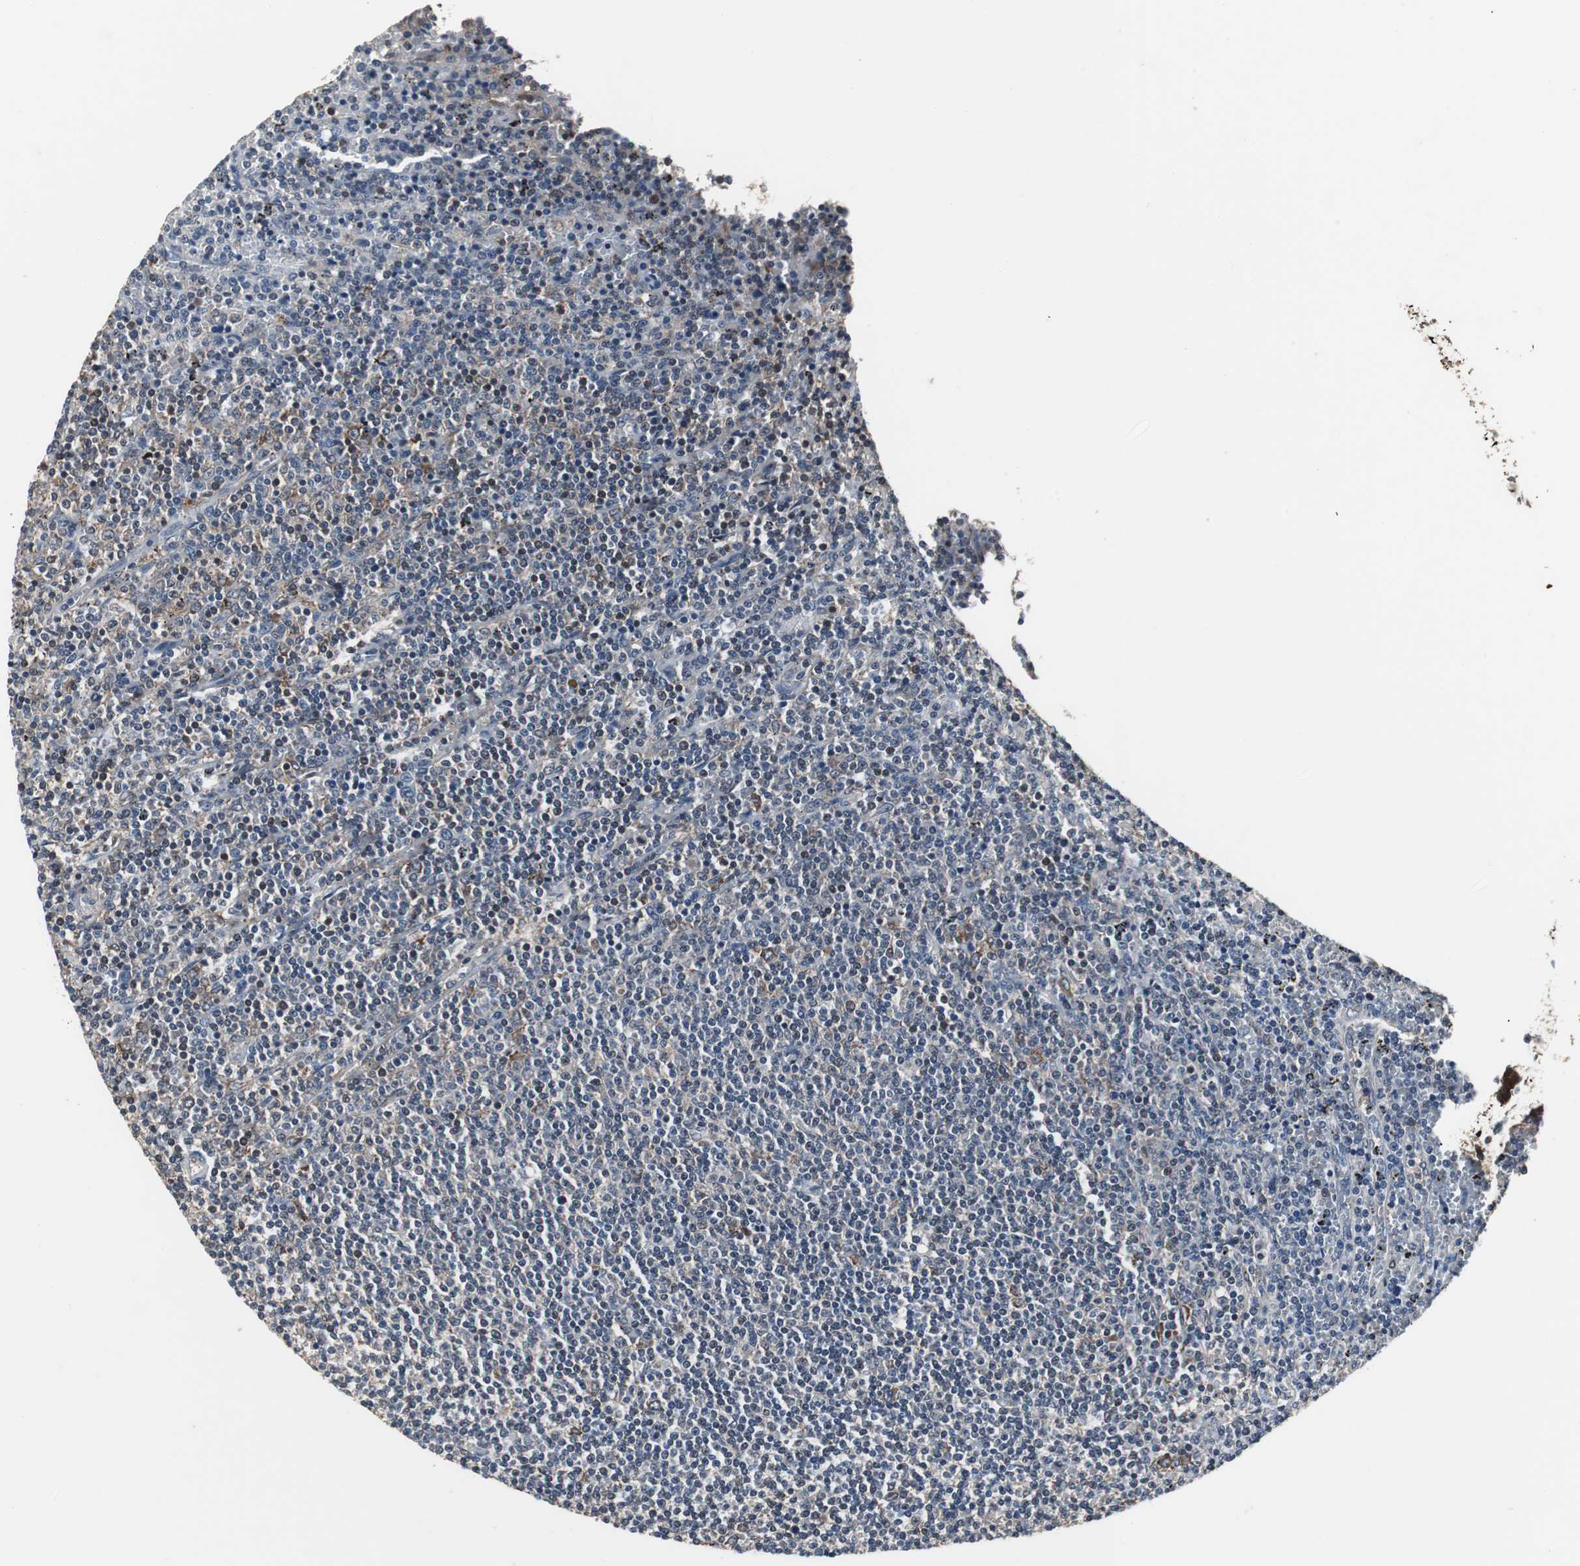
{"staining": {"intensity": "moderate", "quantity": "<25%", "location": "cytoplasmic/membranous"}, "tissue": "lymphoma", "cell_type": "Tumor cells", "image_type": "cancer", "snomed": [{"axis": "morphology", "description": "Malignant lymphoma, non-Hodgkin's type, Low grade"}, {"axis": "topography", "description": "Spleen"}], "caption": "Moderate cytoplasmic/membranous protein expression is appreciated in about <25% of tumor cells in low-grade malignant lymphoma, non-Hodgkin's type.", "gene": "ZSCAN22", "patient": {"sex": "female", "age": 50}}